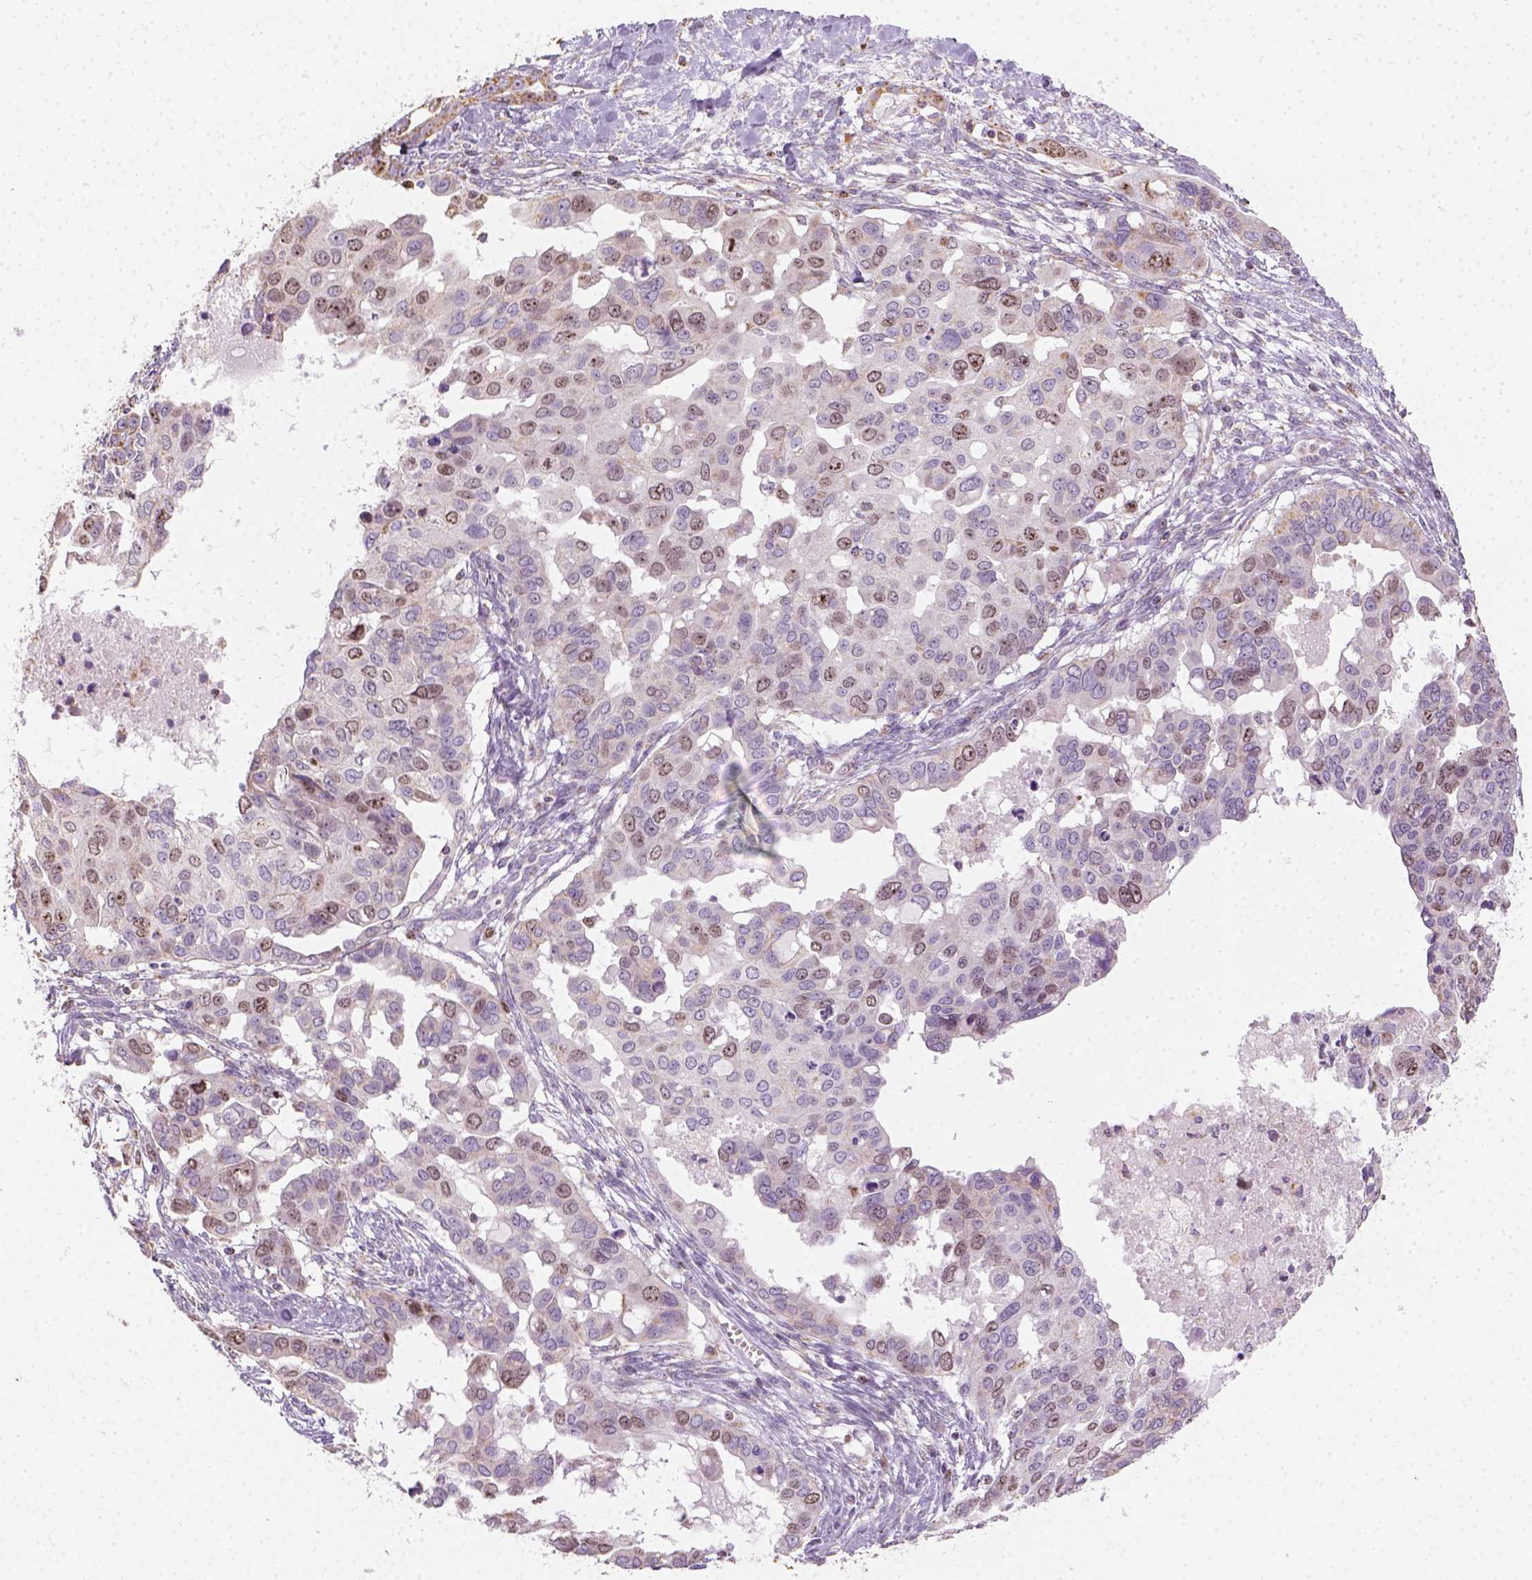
{"staining": {"intensity": "weak", "quantity": "<25%", "location": "nuclear"}, "tissue": "ovarian cancer", "cell_type": "Tumor cells", "image_type": "cancer", "snomed": [{"axis": "morphology", "description": "Carcinoma, endometroid"}, {"axis": "topography", "description": "Ovary"}], "caption": "Immunohistochemical staining of ovarian endometroid carcinoma reveals no significant expression in tumor cells.", "gene": "LCA5", "patient": {"sex": "female", "age": 78}}